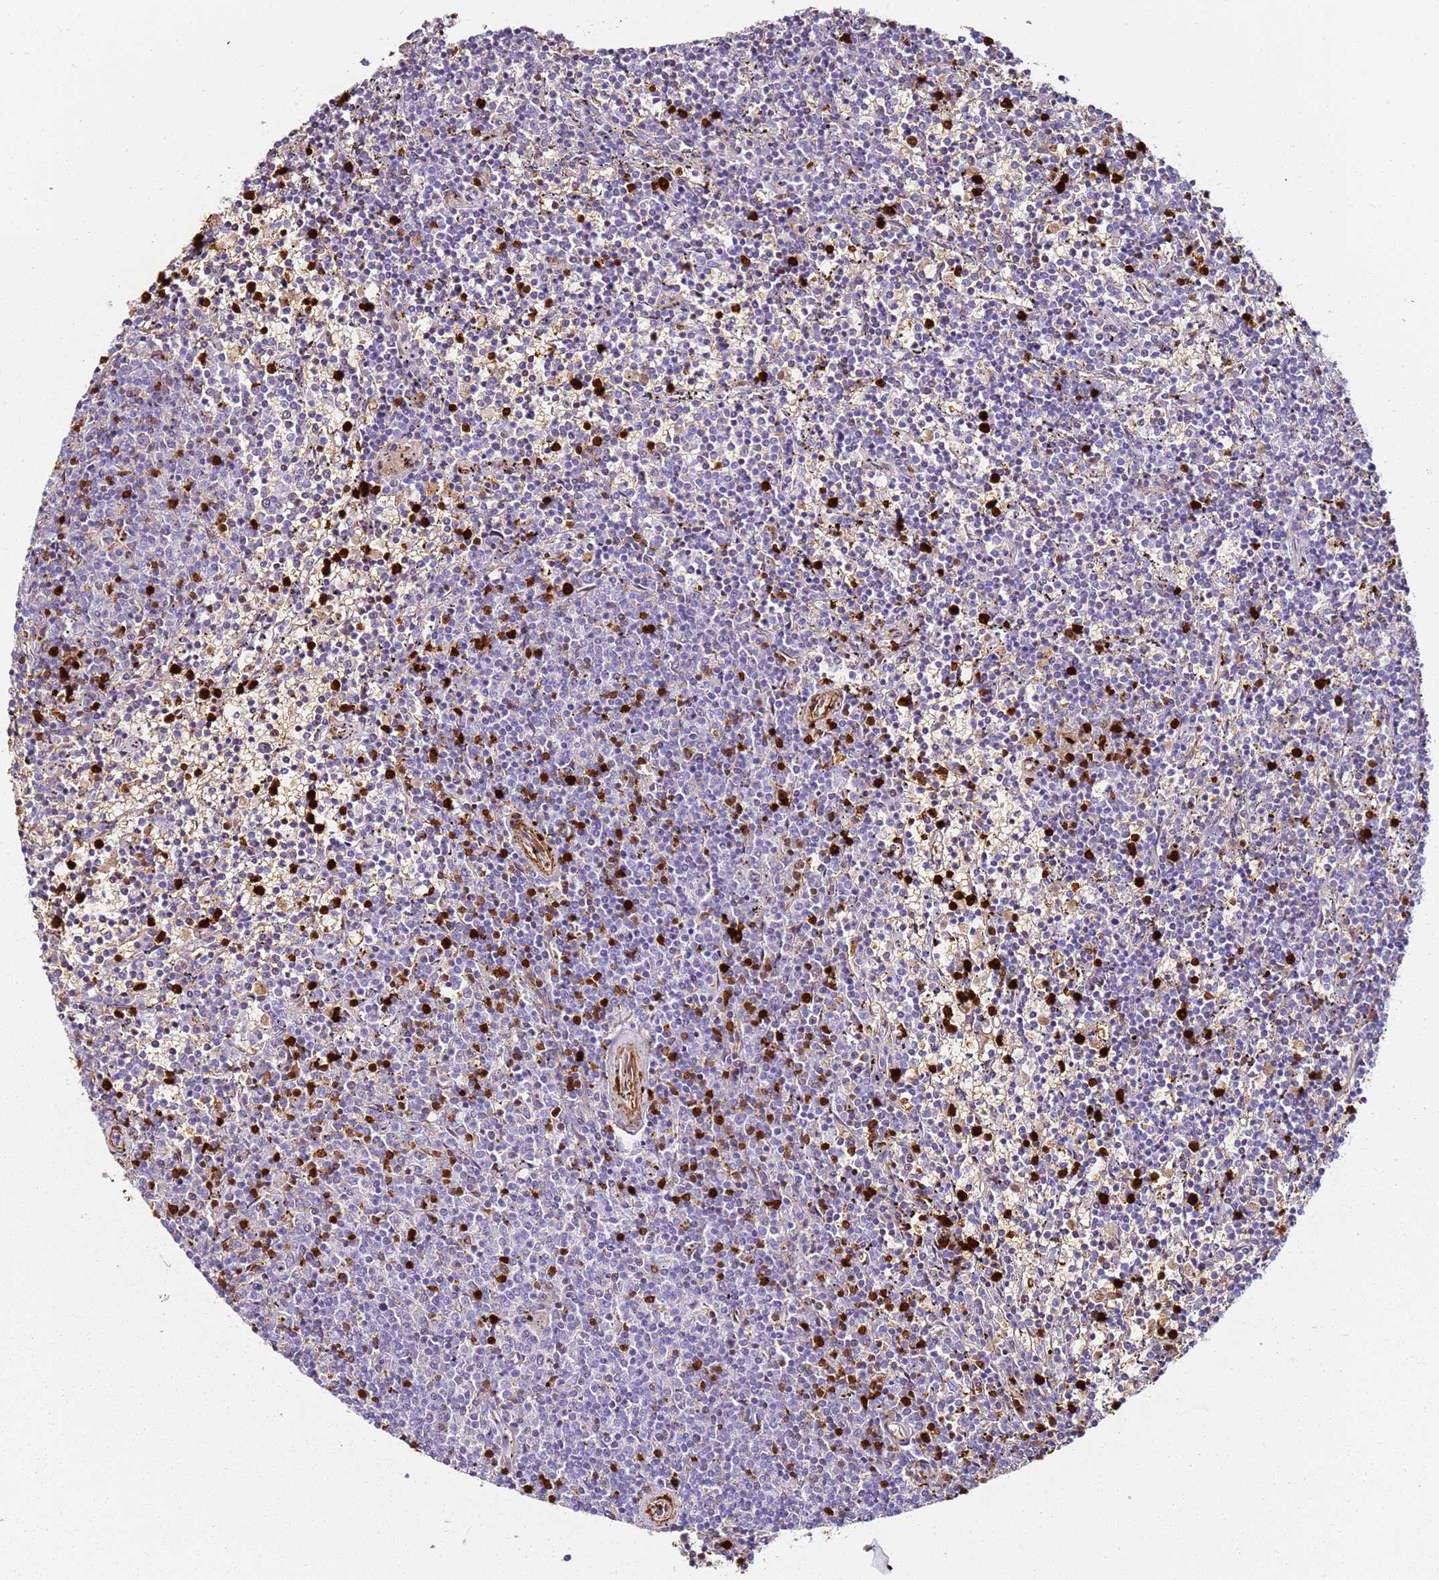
{"staining": {"intensity": "negative", "quantity": "none", "location": "none"}, "tissue": "lymphoma", "cell_type": "Tumor cells", "image_type": "cancer", "snomed": [{"axis": "morphology", "description": "Malignant lymphoma, non-Hodgkin's type, Low grade"}, {"axis": "topography", "description": "Spleen"}], "caption": "Immunohistochemistry (IHC) photomicrograph of neoplastic tissue: malignant lymphoma, non-Hodgkin's type (low-grade) stained with DAB (3,3'-diaminobenzidine) demonstrates no significant protein expression in tumor cells.", "gene": "S100A4", "patient": {"sex": "female", "age": 50}}